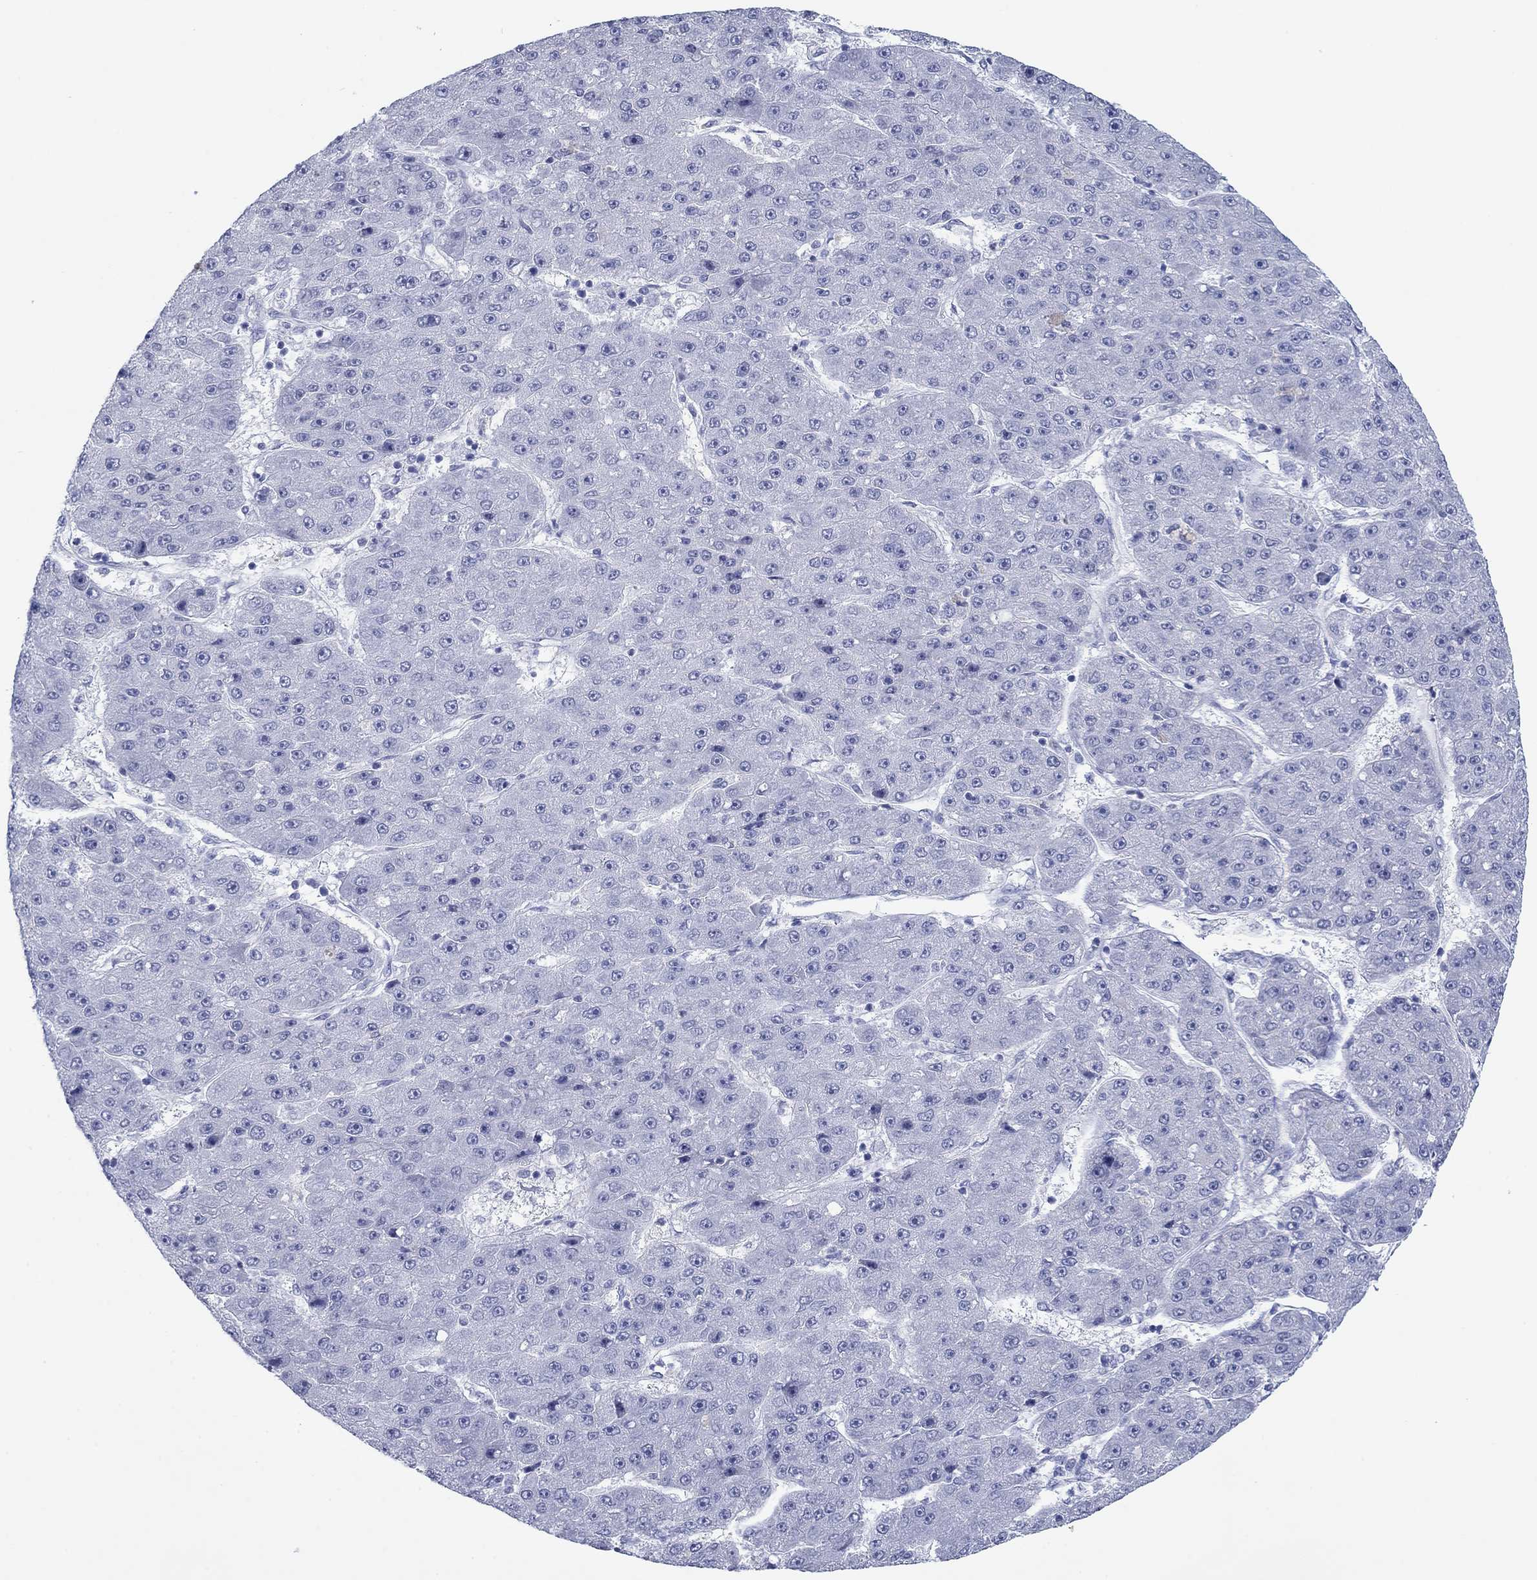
{"staining": {"intensity": "negative", "quantity": "none", "location": "none"}, "tissue": "liver cancer", "cell_type": "Tumor cells", "image_type": "cancer", "snomed": [{"axis": "morphology", "description": "Carcinoma, Hepatocellular, NOS"}, {"axis": "topography", "description": "Liver"}], "caption": "Tumor cells show no significant protein expression in liver cancer.", "gene": "PDYN", "patient": {"sex": "male", "age": 67}}